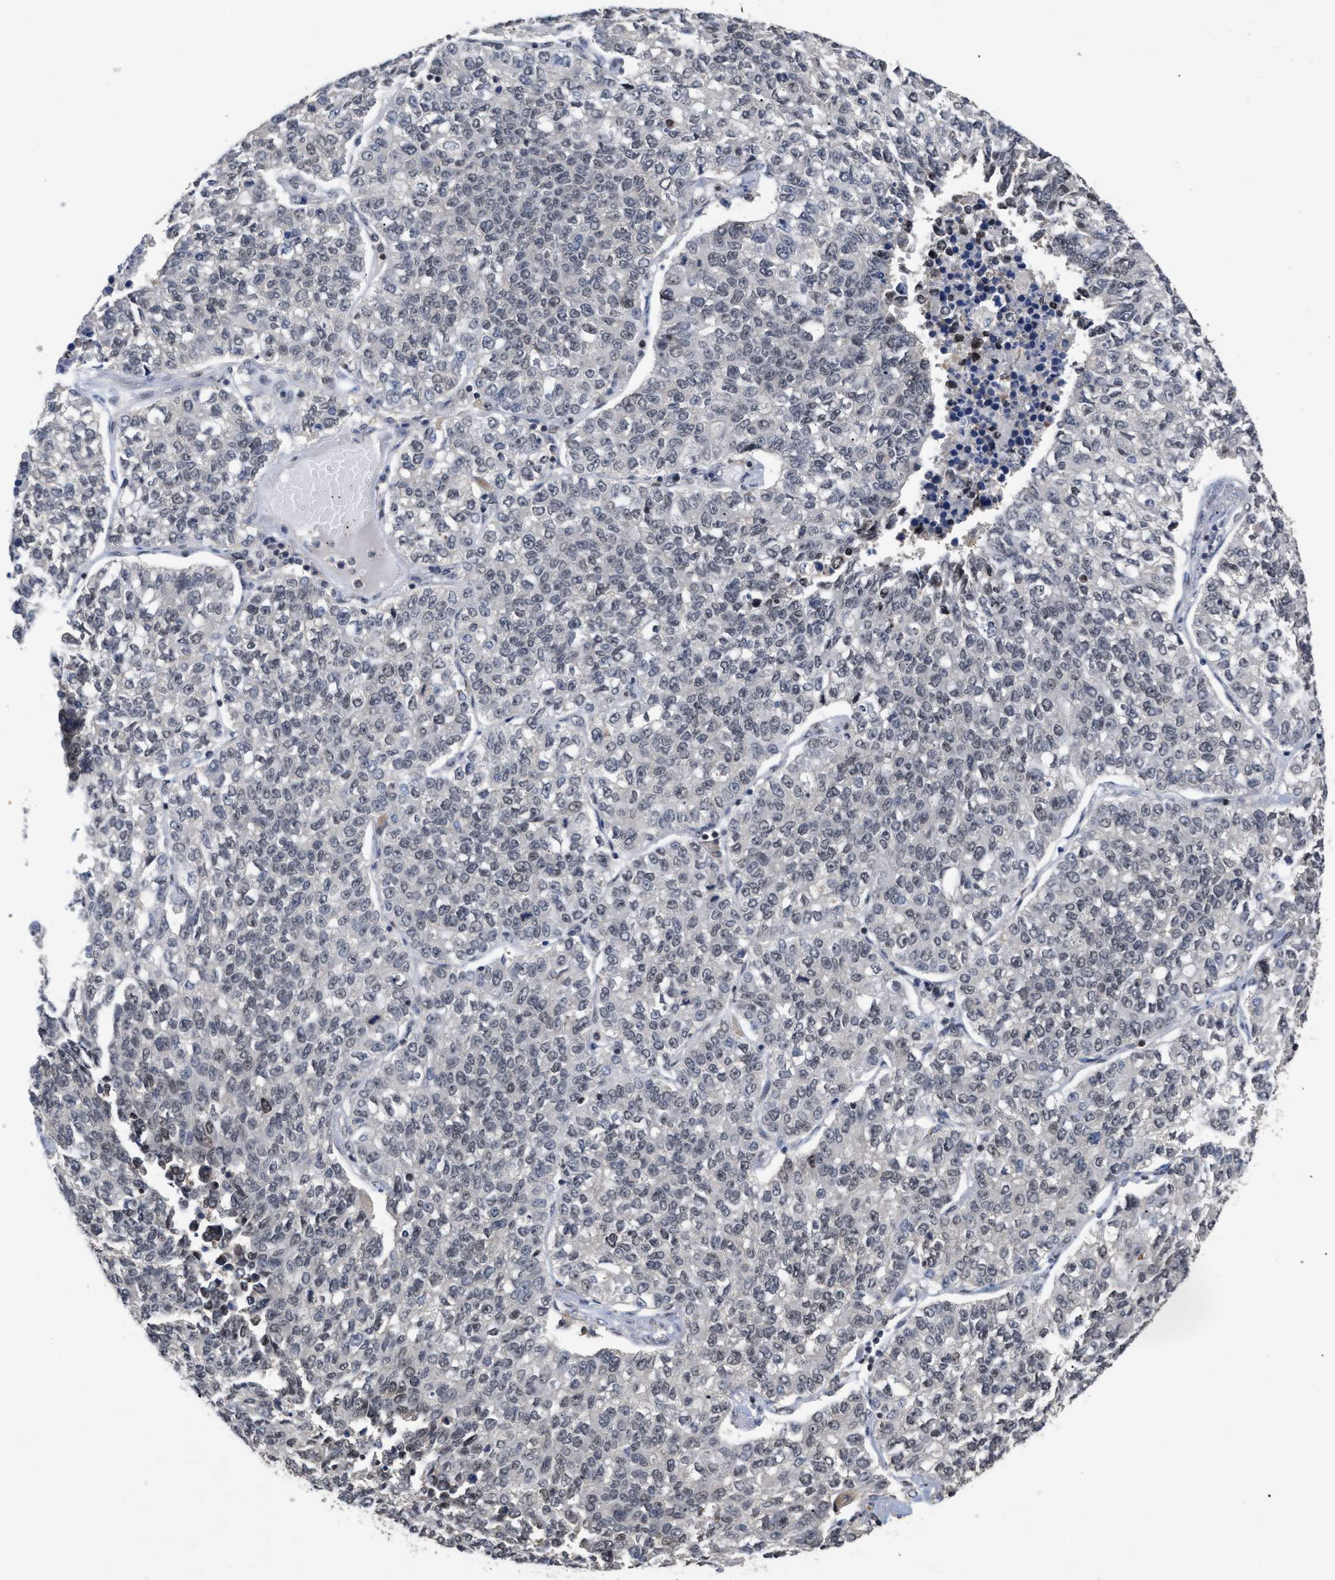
{"staining": {"intensity": "negative", "quantity": "none", "location": "none"}, "tissue": "lung cancer", "cell_type": "Tumor cells", "image_type": "cancer", "snomed": [{"axis": "morphology", "description": "Adenocarcinoma, NOS"}, {"axis": "topography", "description": "Lung"}], "caption": "DAB (3,3'-diaminobenzidine) immunohistochemical staining of human lung cancer (adenocarcinoma) displays no significant staining in tumor cells.", "gene": "JAZF1", "patient": {"sex": "male", "age": 49}}